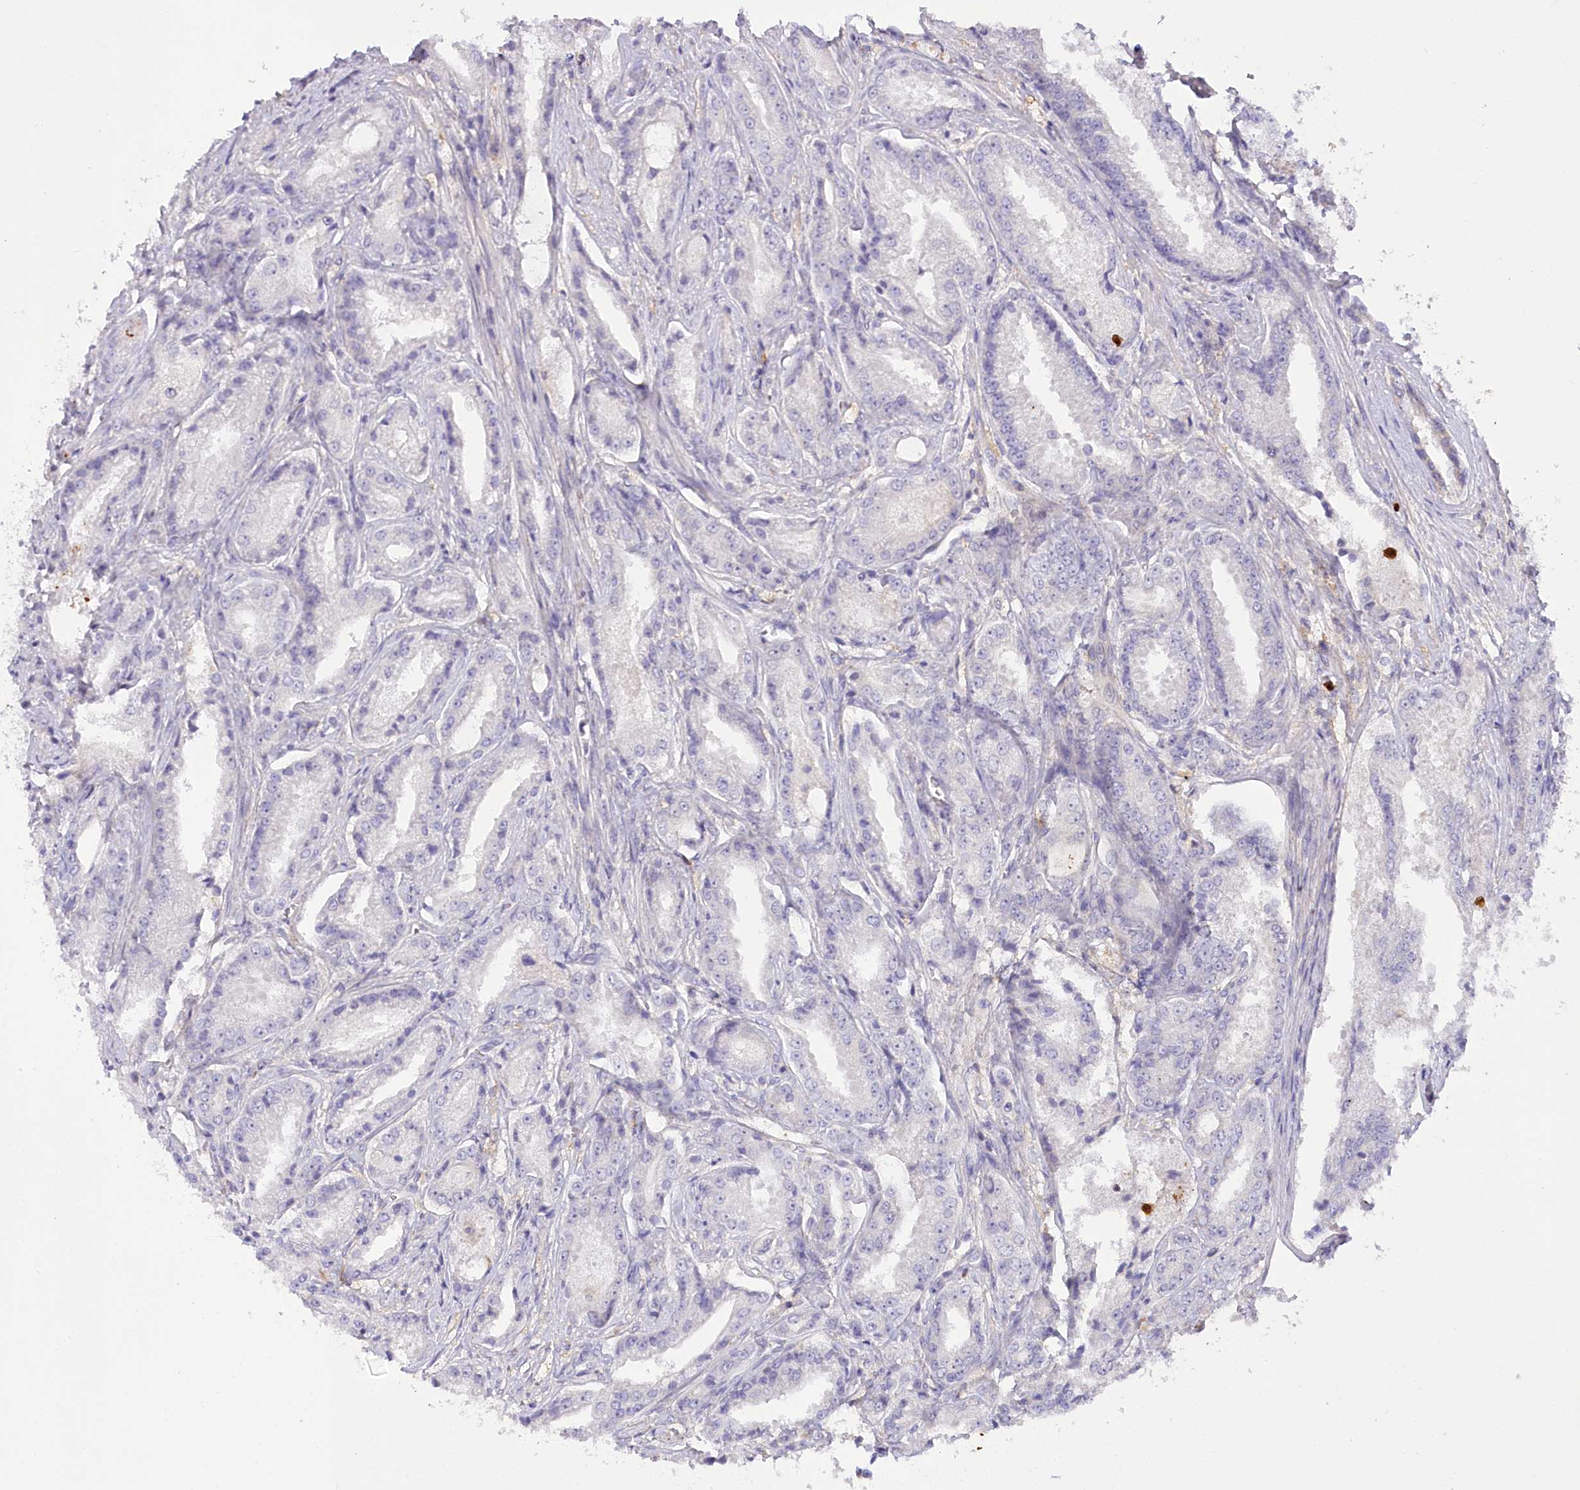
{"staining": {"intensity": "negative", "quantity": "none", "location": "none"}, "tissue": "prostate cancer", "cell_type": "Tumor cells", "image_type": "cancer", "snomed": [{"axis": "morphology", "description": "Adenocarcinoma, High grade"}, {"axis": "topography", "description": "Prostate"}], "caption": "Micrograph shows no protein positivity in tumor cells of prostate high-grade adenocarcinoma tissue.", "gene": "DPYD", "patient": {"sex": "male", "age": 72}}